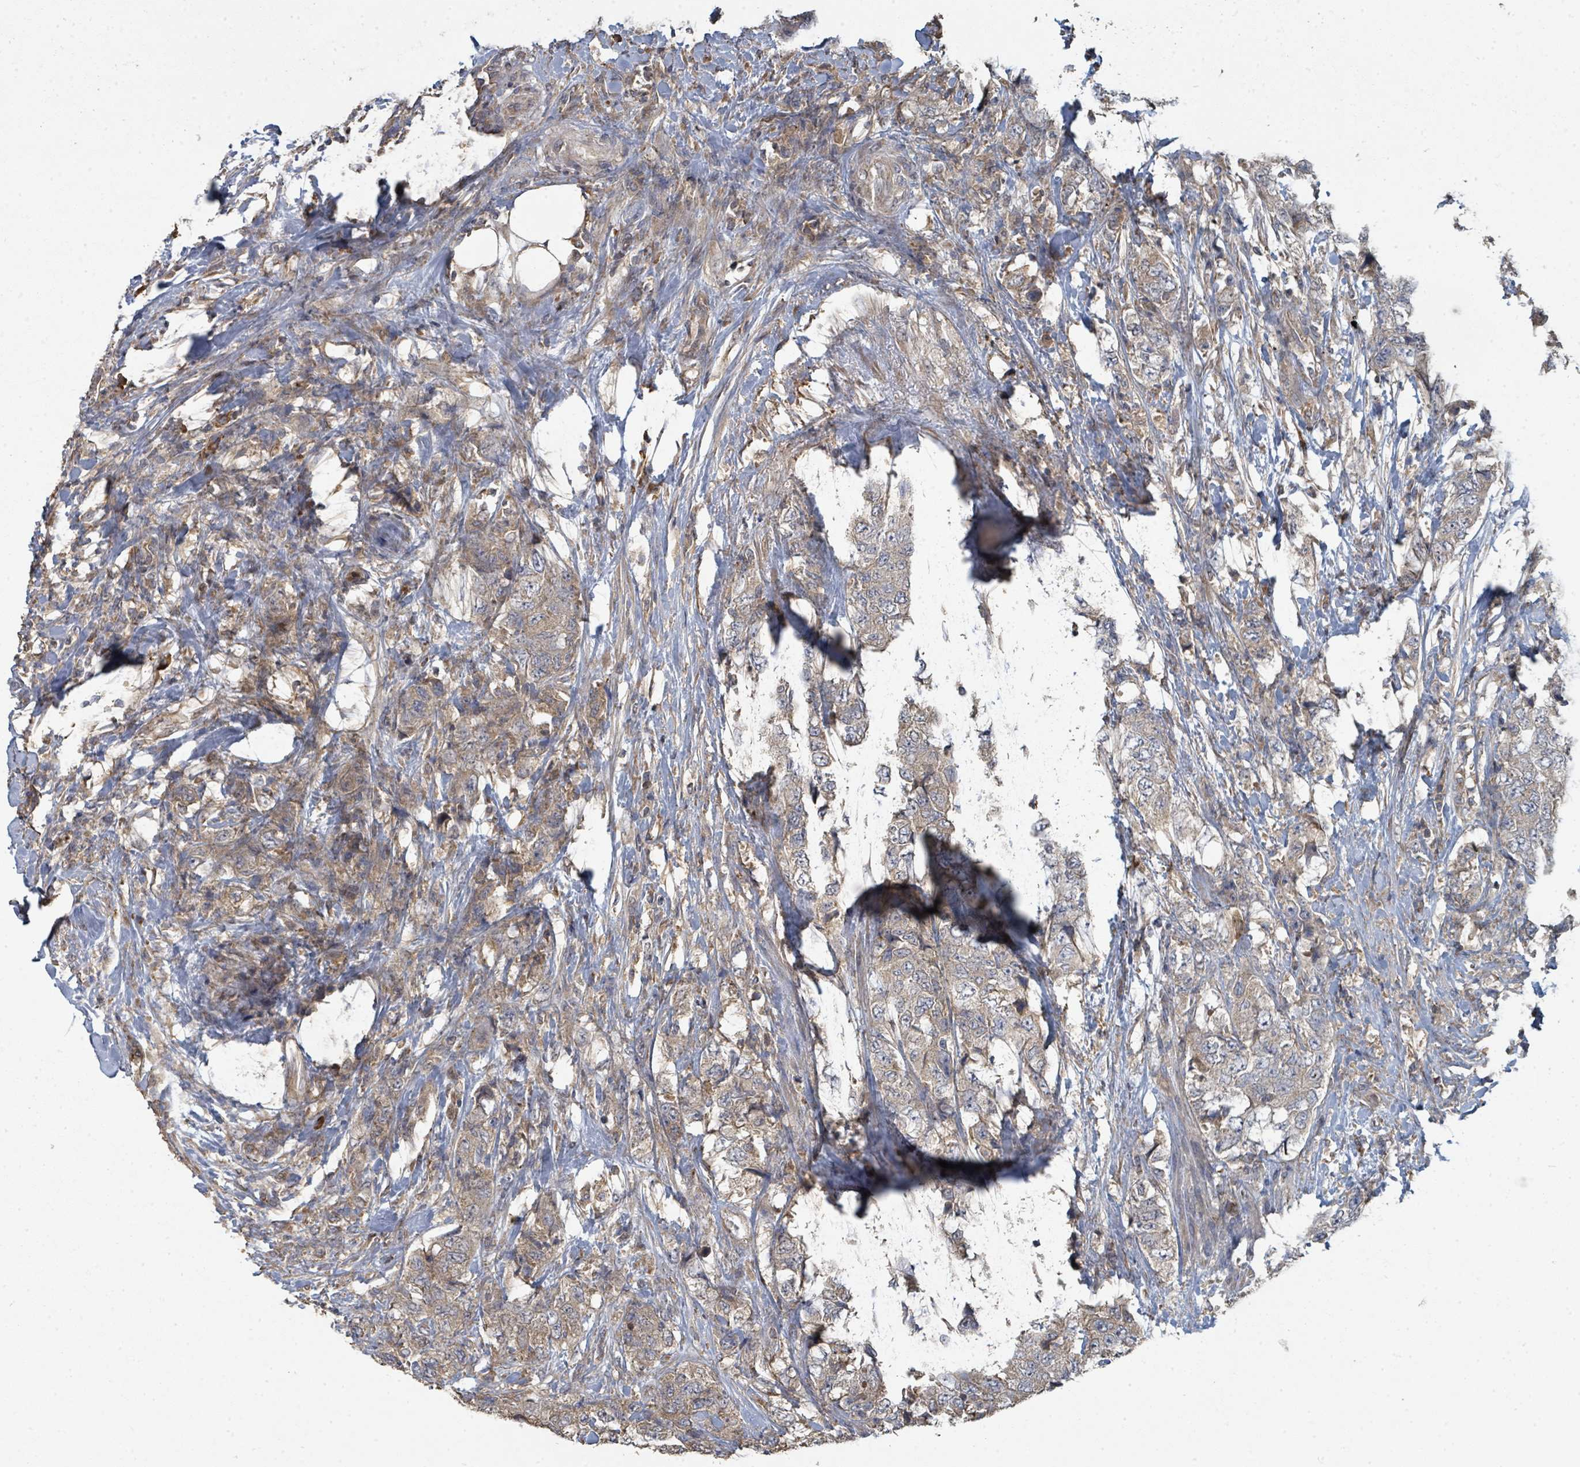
{"staining": {"intensity": "weak", "quantity": ">75%", "location": "cytoplasmic/membranous"}, "tissue": "urothelial cancer", "cell_type": "Tumor cells", "image_type": "cancer", "snomed": [{"axis": "morphology", "description": "Urothelial carcinoma, High grade"}, {"axis": "topography", "description": "Urinary bladder"}], "caption": "The immunohistochemical stain shows weak cytoplasmic/membranous staining in tumor cells of urothelial cancer tissue.", "gene": "WDFY1", "patient": {"sex": "female", "age": 78}}